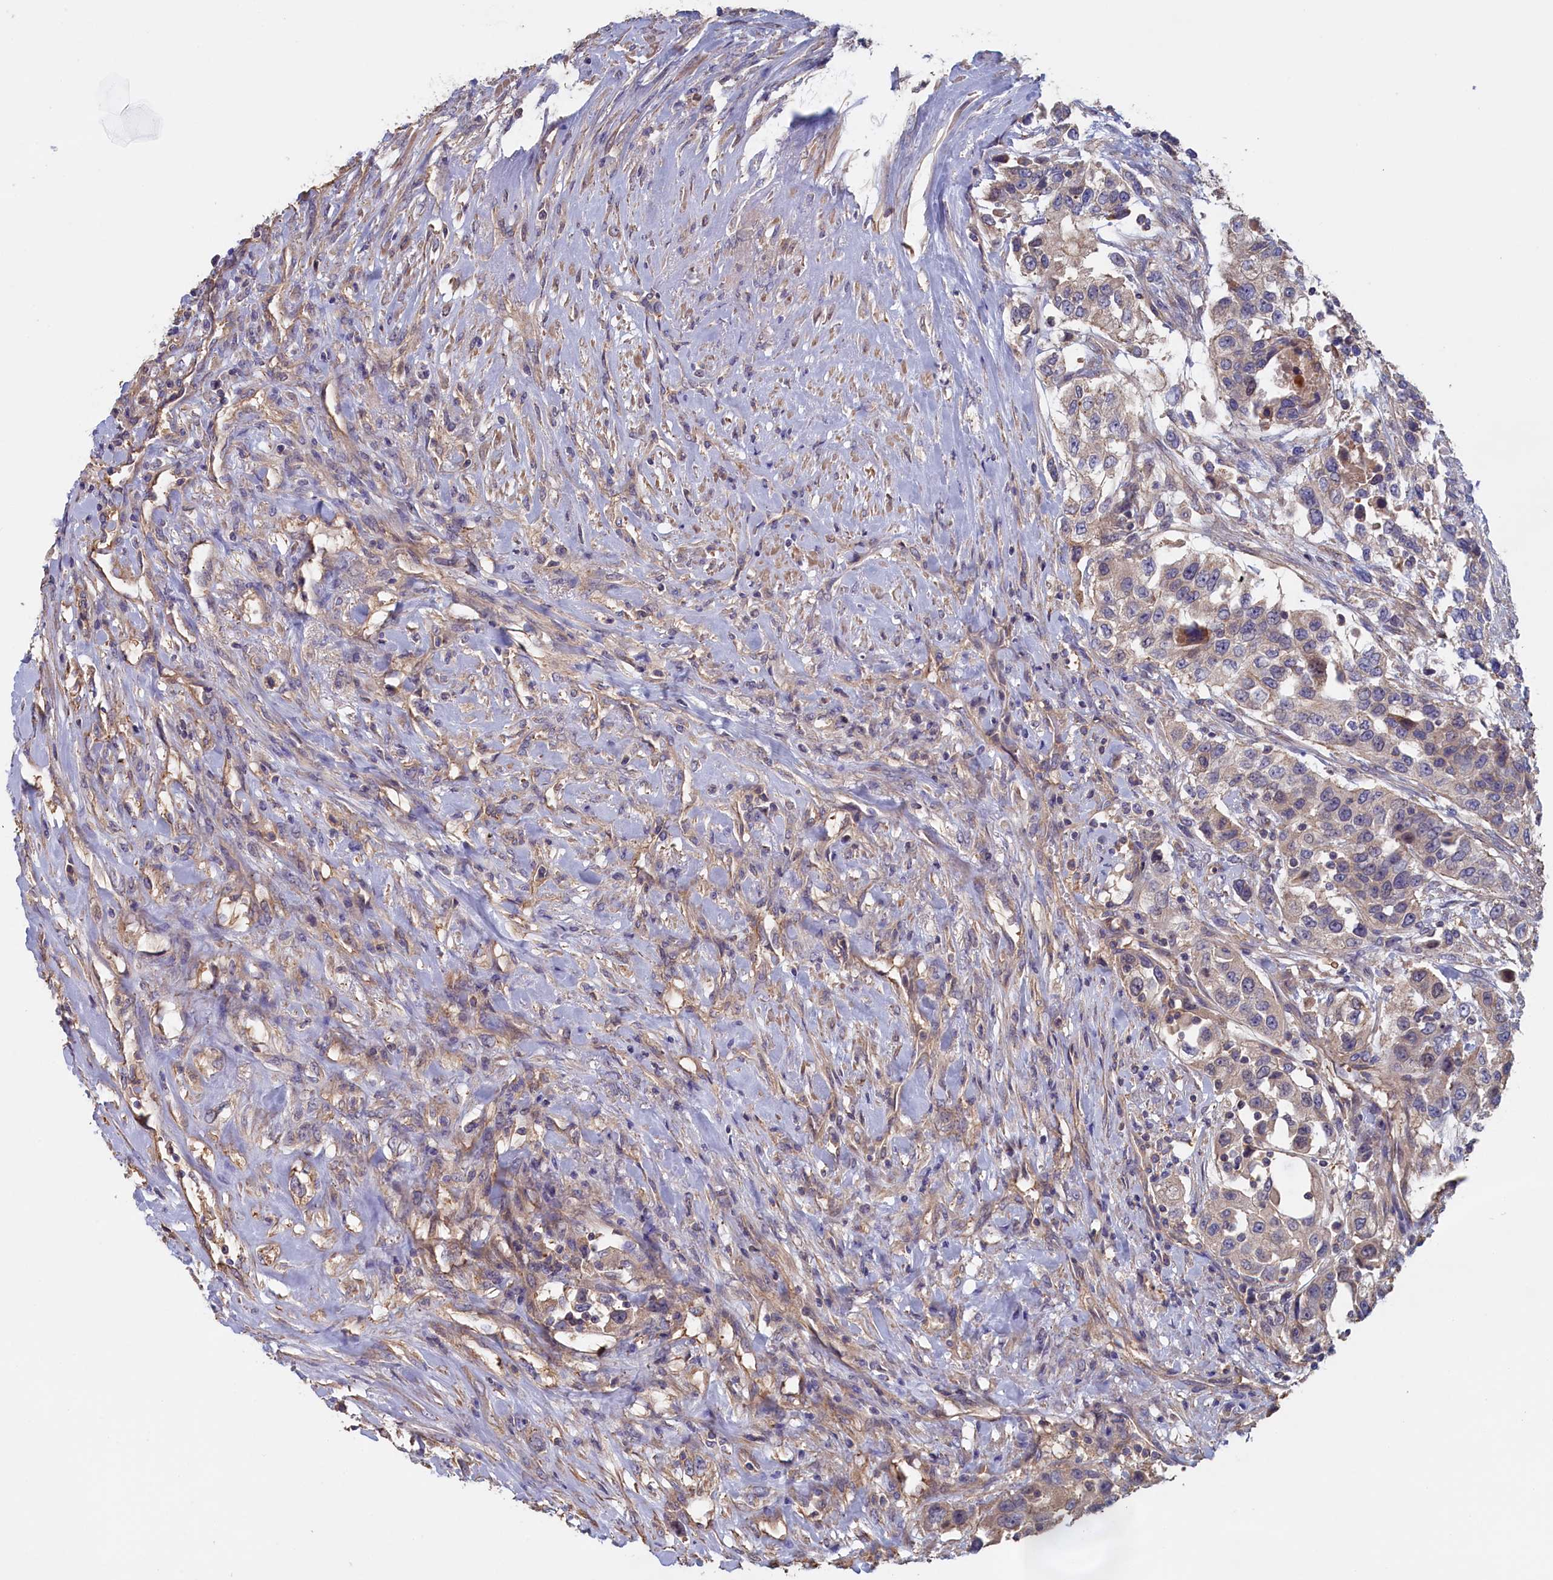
{"staining": {"intensity": "weak", "quantity": "<25%", "location": "cytoplasmic/membranous"}, "tissue": "urothelial cancer", "cell_type": "Tumor cells", "image_type": "cancer", "snomed": [{"axis": "morphology", "description": "Urothelial carcinoma, High grade"}, {"axis": "topography", "description": "Urinary bladder"}], "caption": "Tumor cells show no significant protein staining in high-grade urothelial carcinoma. Nuclei are stained in blue.", "gene": "ANKRD2", "patient": {"sex": "female", "age": 80}}